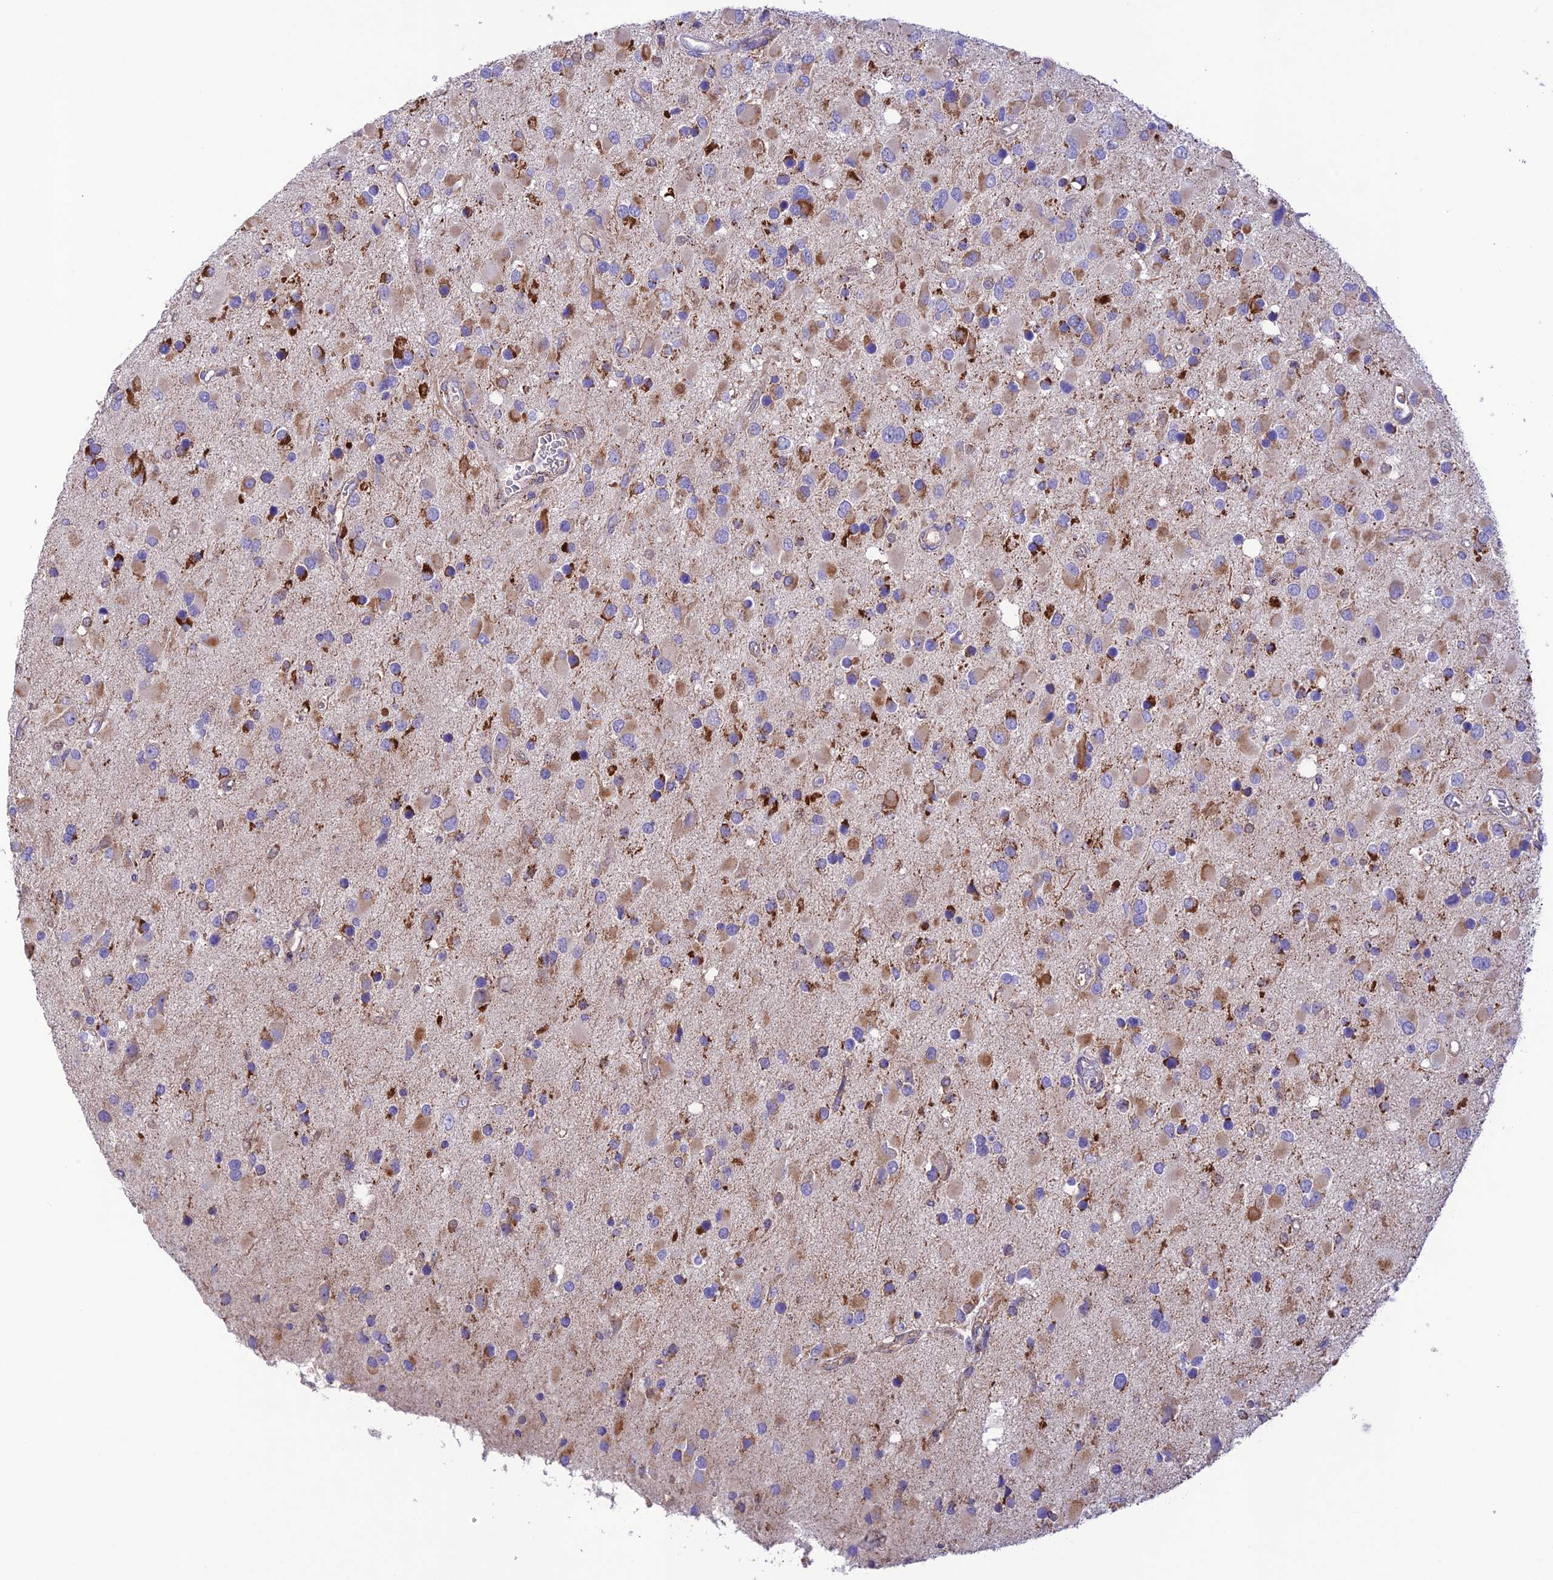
{"staining": {"intensity": "moderate", "quantity": "25%-75%", "location": "cytoplasmic/membranous"}, "tissue": "glioma", "cell_type": "Tumor cells", "image_type": "cancer", "snomed": [{"axis": "morphology", "description": "Glioma, malignant, High grade"}, {"axis": "topography", "description": "Brain"}], "caption": "A high-resolution histopathology image shows immunohistochemistry (IHC) staining of glioma, which shows moderate cytoplasmic/membranous staining in about 25%-75% of tumor cells.", "gene": "UAP1L1", "patient": {"sex": "male", "age": 53}}